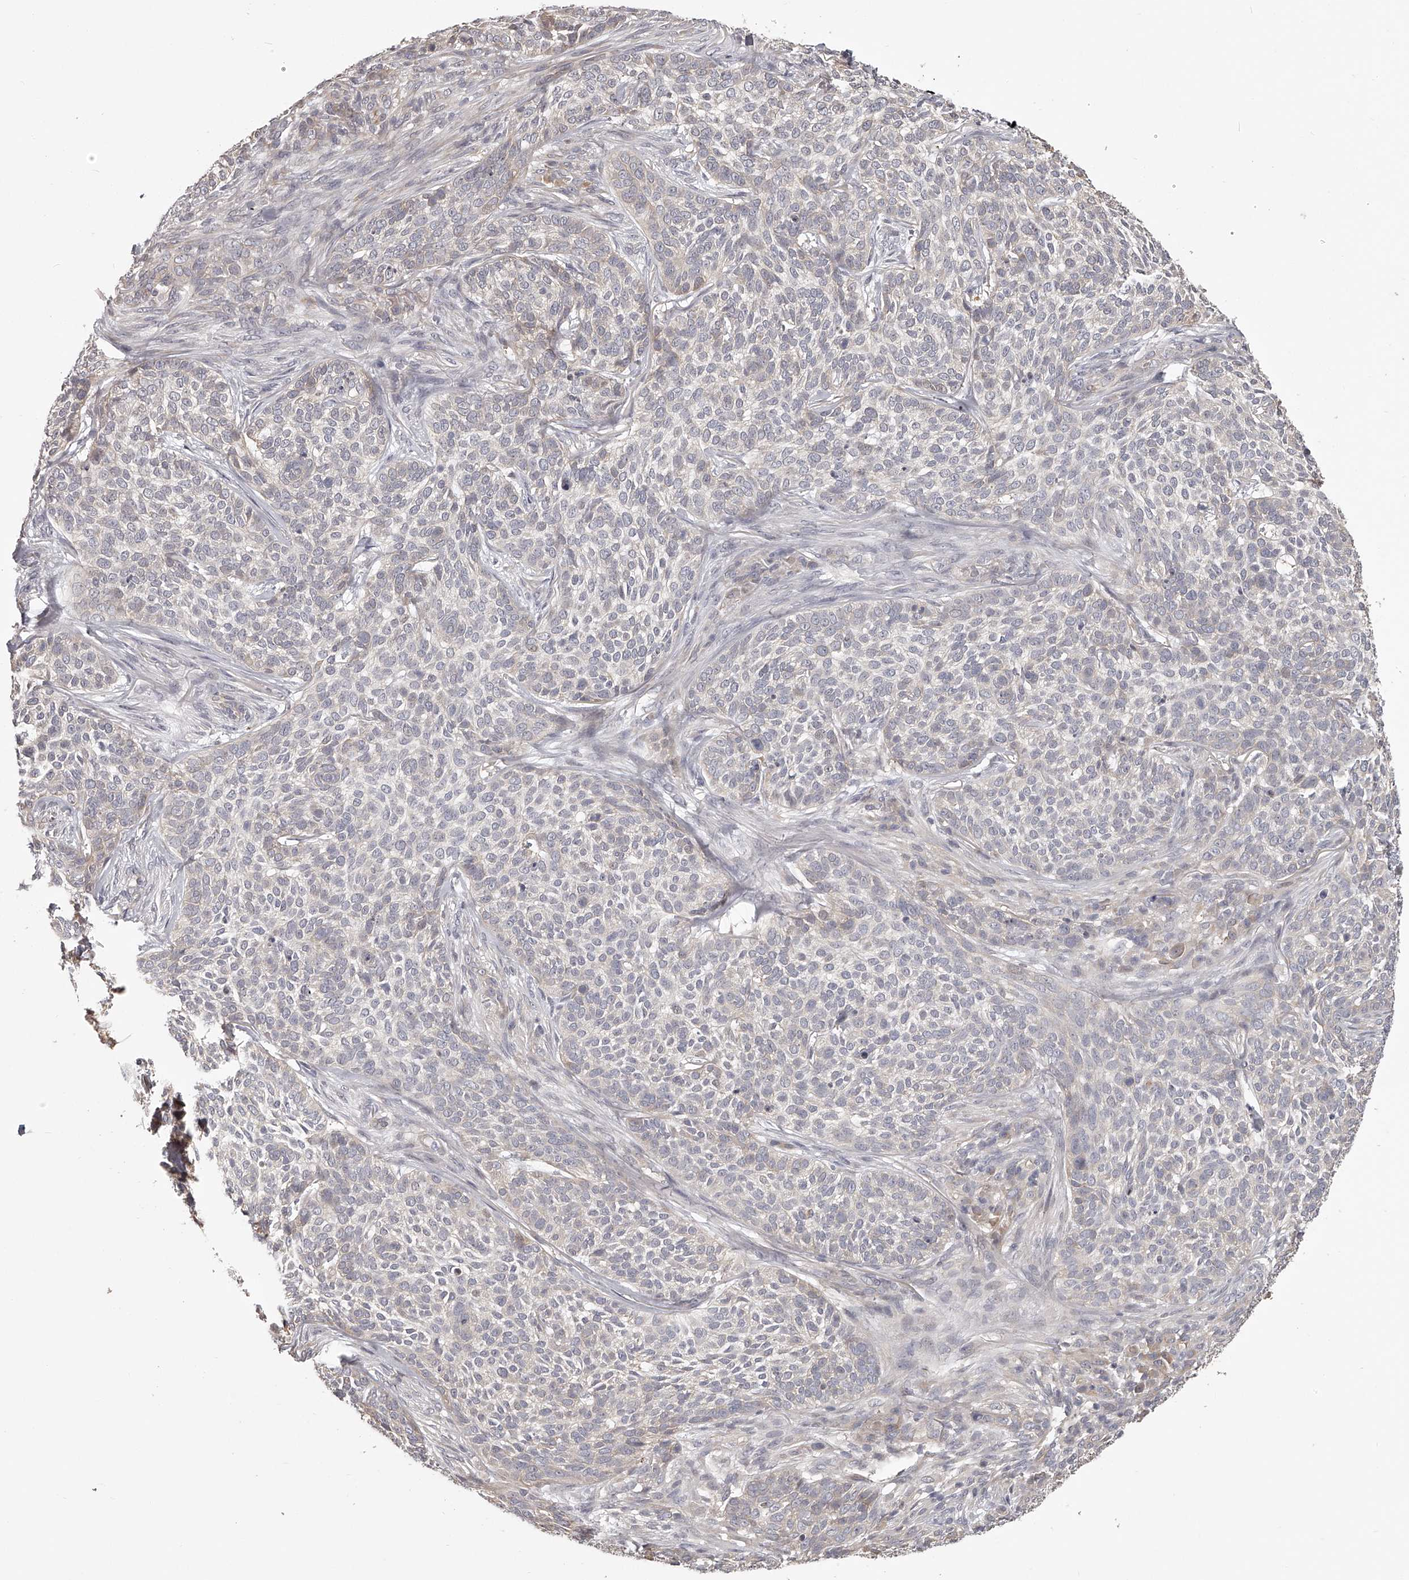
{"staining": {"intensity": "negative", "quantity": "none", "location": "none"}, "tissue": "skin cancer", "cell_type": "Tumor cells", "image_type": "cancer", "snomed": [{"axis": "morphology", "description": "Basal cell carcinoma"}, {"axis": "topography", "description": "Skin"}], "caption": "This is an immunohistochemistry image of skin basal cell carcinoma. There is no positivity in tumor cells.", "gene": "ZNF582", "patient": {"sex": "female", "age": 64}}